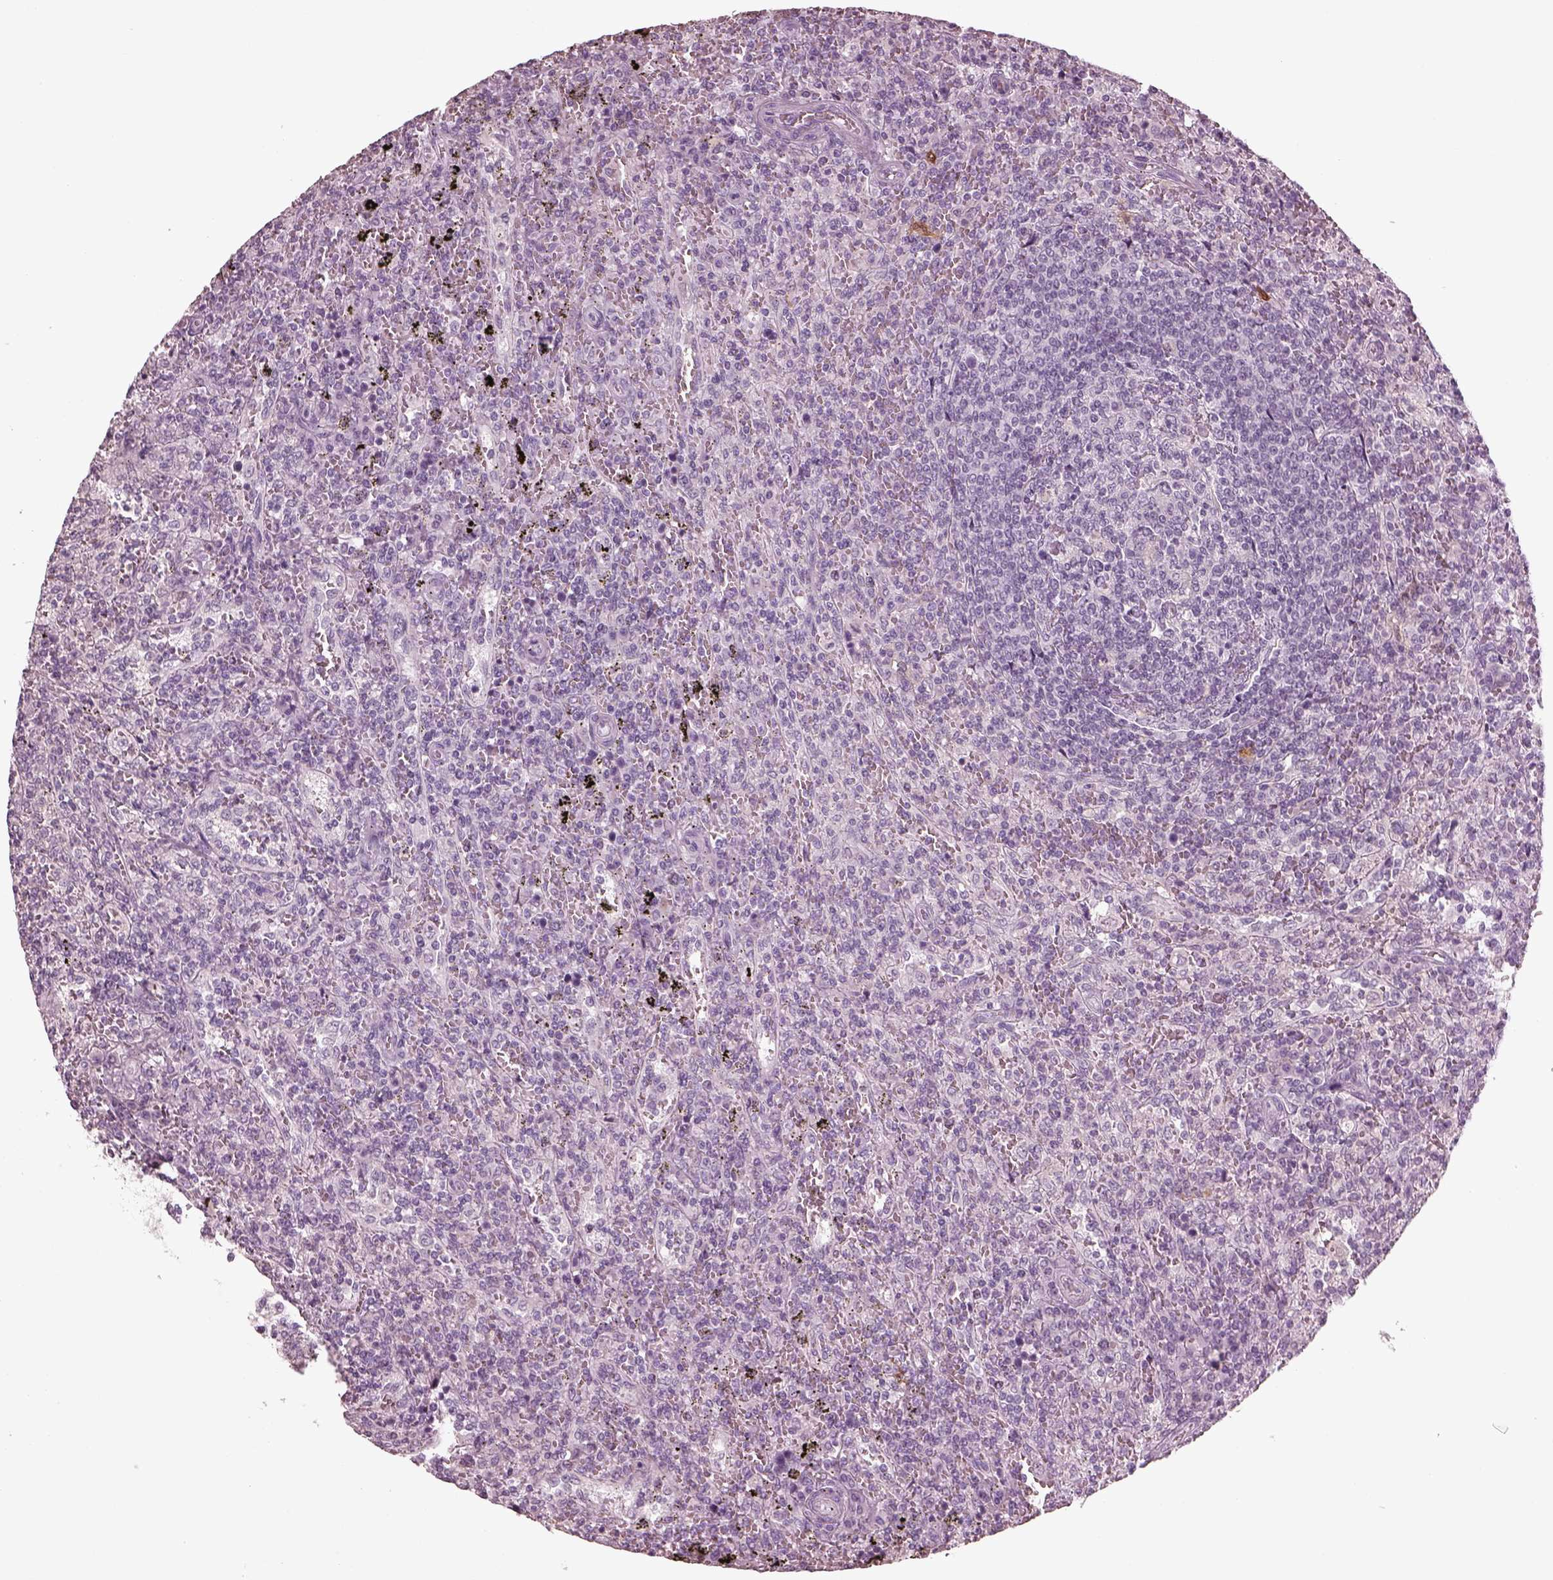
{"staining": {"intensity": "negative", "quantity": "none", "location": "none"}, "tissue": "lymphoma", "cell_type": "Tumor cells", "image_type": "cancer", "snomed": [{"axis": "morphology", "description": "Malignant lymphoma, non-Hodgkin's type, Low grade"}, {"axis": "topography", "description": "Spleen"}], "caption": "Human malignant lymphoma, non-Hodgkin's type (low-grade) stained for a protein using immunohistochemistry shows no staining in tumor cells.", "gene": "C2orf81", "patient": {"sex": "male", "age": 62}}